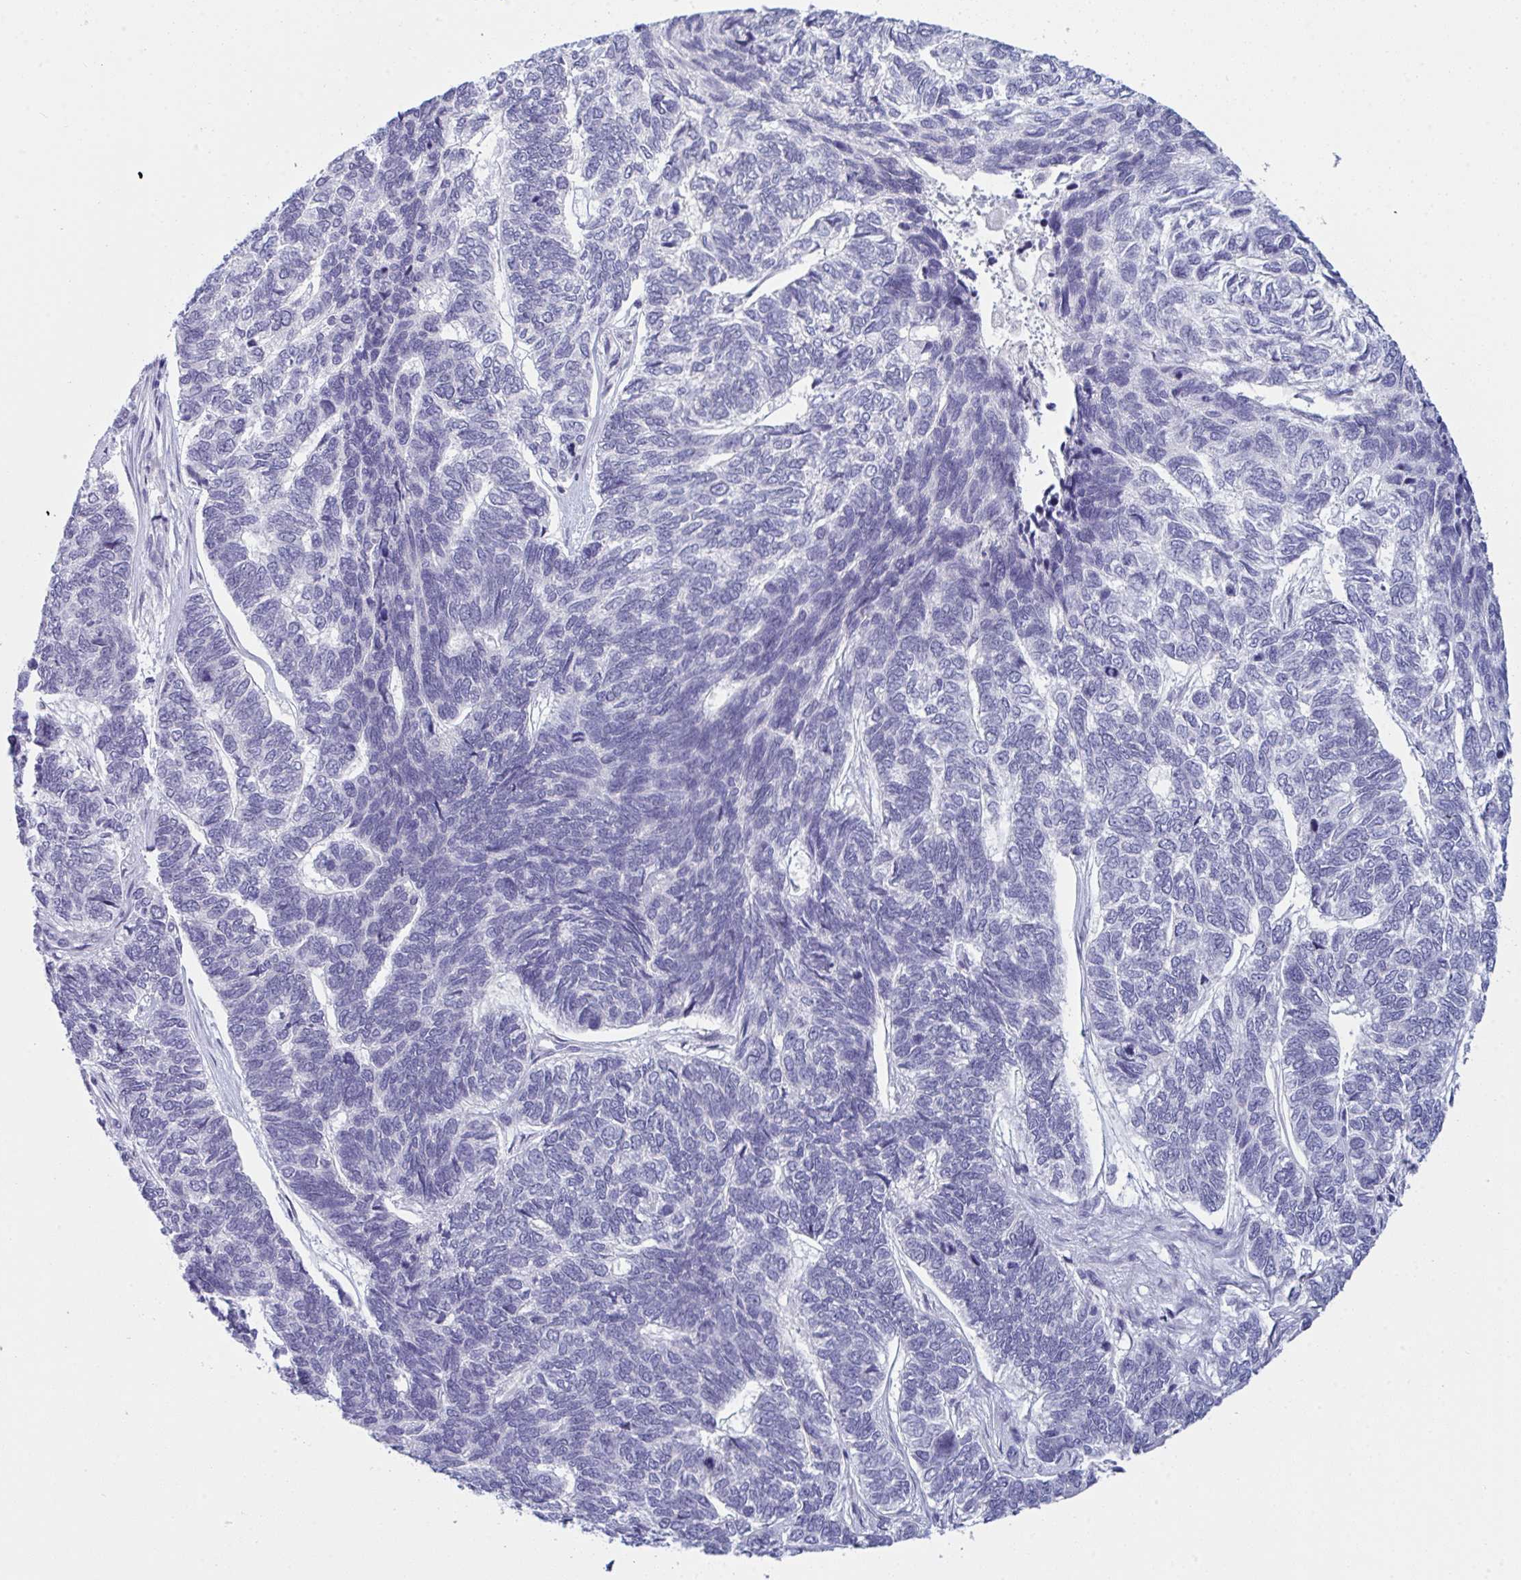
{"staining": {"intensity": "negative", "quantity": "none", "location": "none"}, "tissue": "skin cancer", "cell_type": "Tumor cells", "image_type": "cancer", "snomed": [{"axis": "morphology", "description": "Basal cell carcinoma"}, {"axis": "topography", "description": "Skin"}], "caption": "IHC micrograph of neoplastic tissue: human skin cancer stained with DAB (3,3'-diaminobenzidine) reveals no significant protein positivity in tumor cells.", "gene": "PRDM9", "patient": {"sex": "female", "age": 65}}